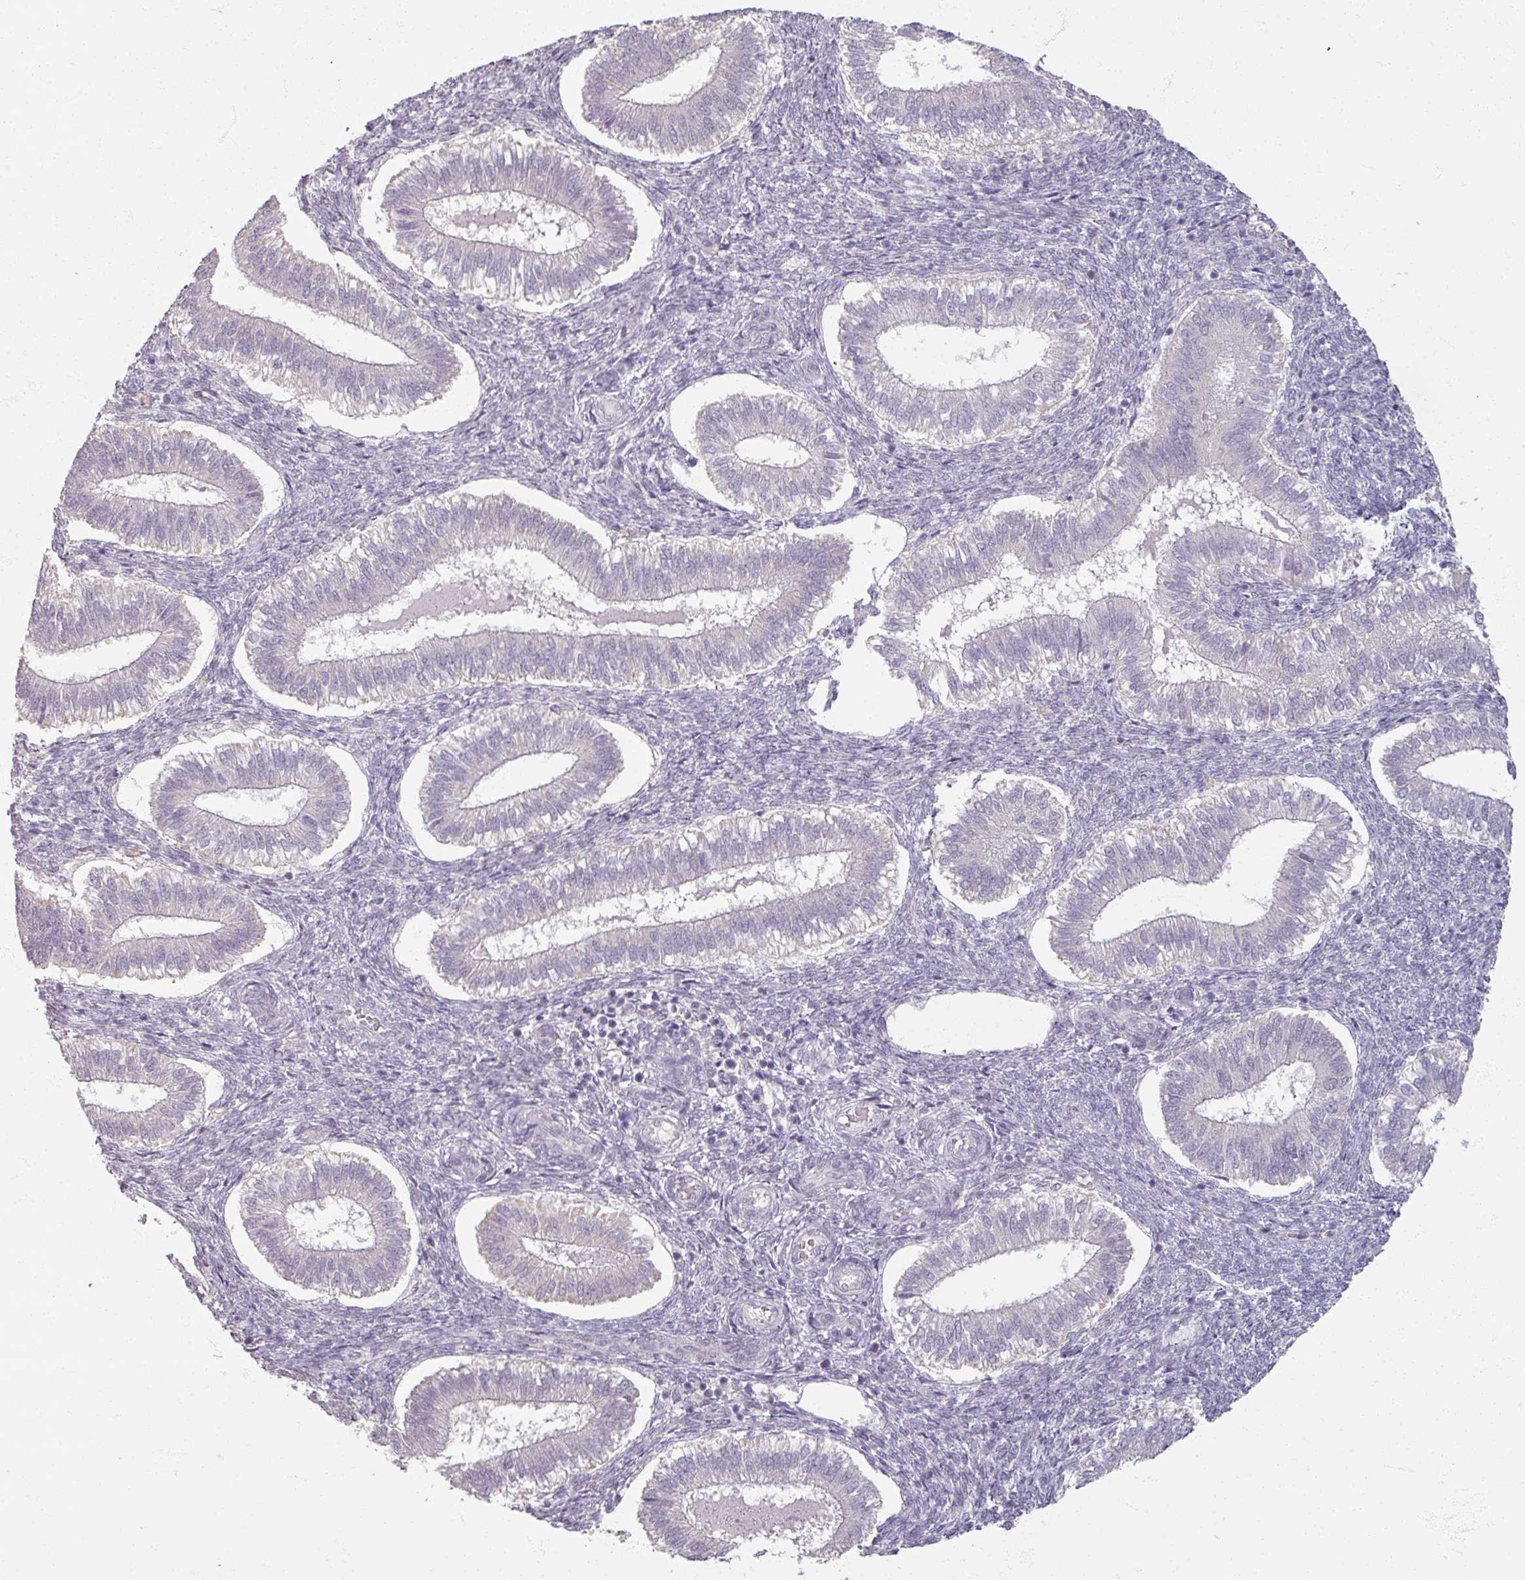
{"staining": {"intensity": "weak", "quantity": "<25%", "location": "nuclear"}, "tissue": "endometrium", "cell_type": "Cells in endometrial stroma", "image_type": "normal", "snomed": [{"axis": "morphology", "description": "Normal tissue, NOS"}, {"axis": "topography", "description": "Endometrium"}], "caption": "Immunohistochemical staining of benign endometrium shows no significant expression in cells in endometrial stroma. (Stains: DAB (3,3'-diaminobenzidine) immunohistochemistry with hematoxylin counter stain, Microscopy: brightfield microscopy at high magnification).", "gene": "SOX11", "patient": {"sex": "female", "age": 25}}